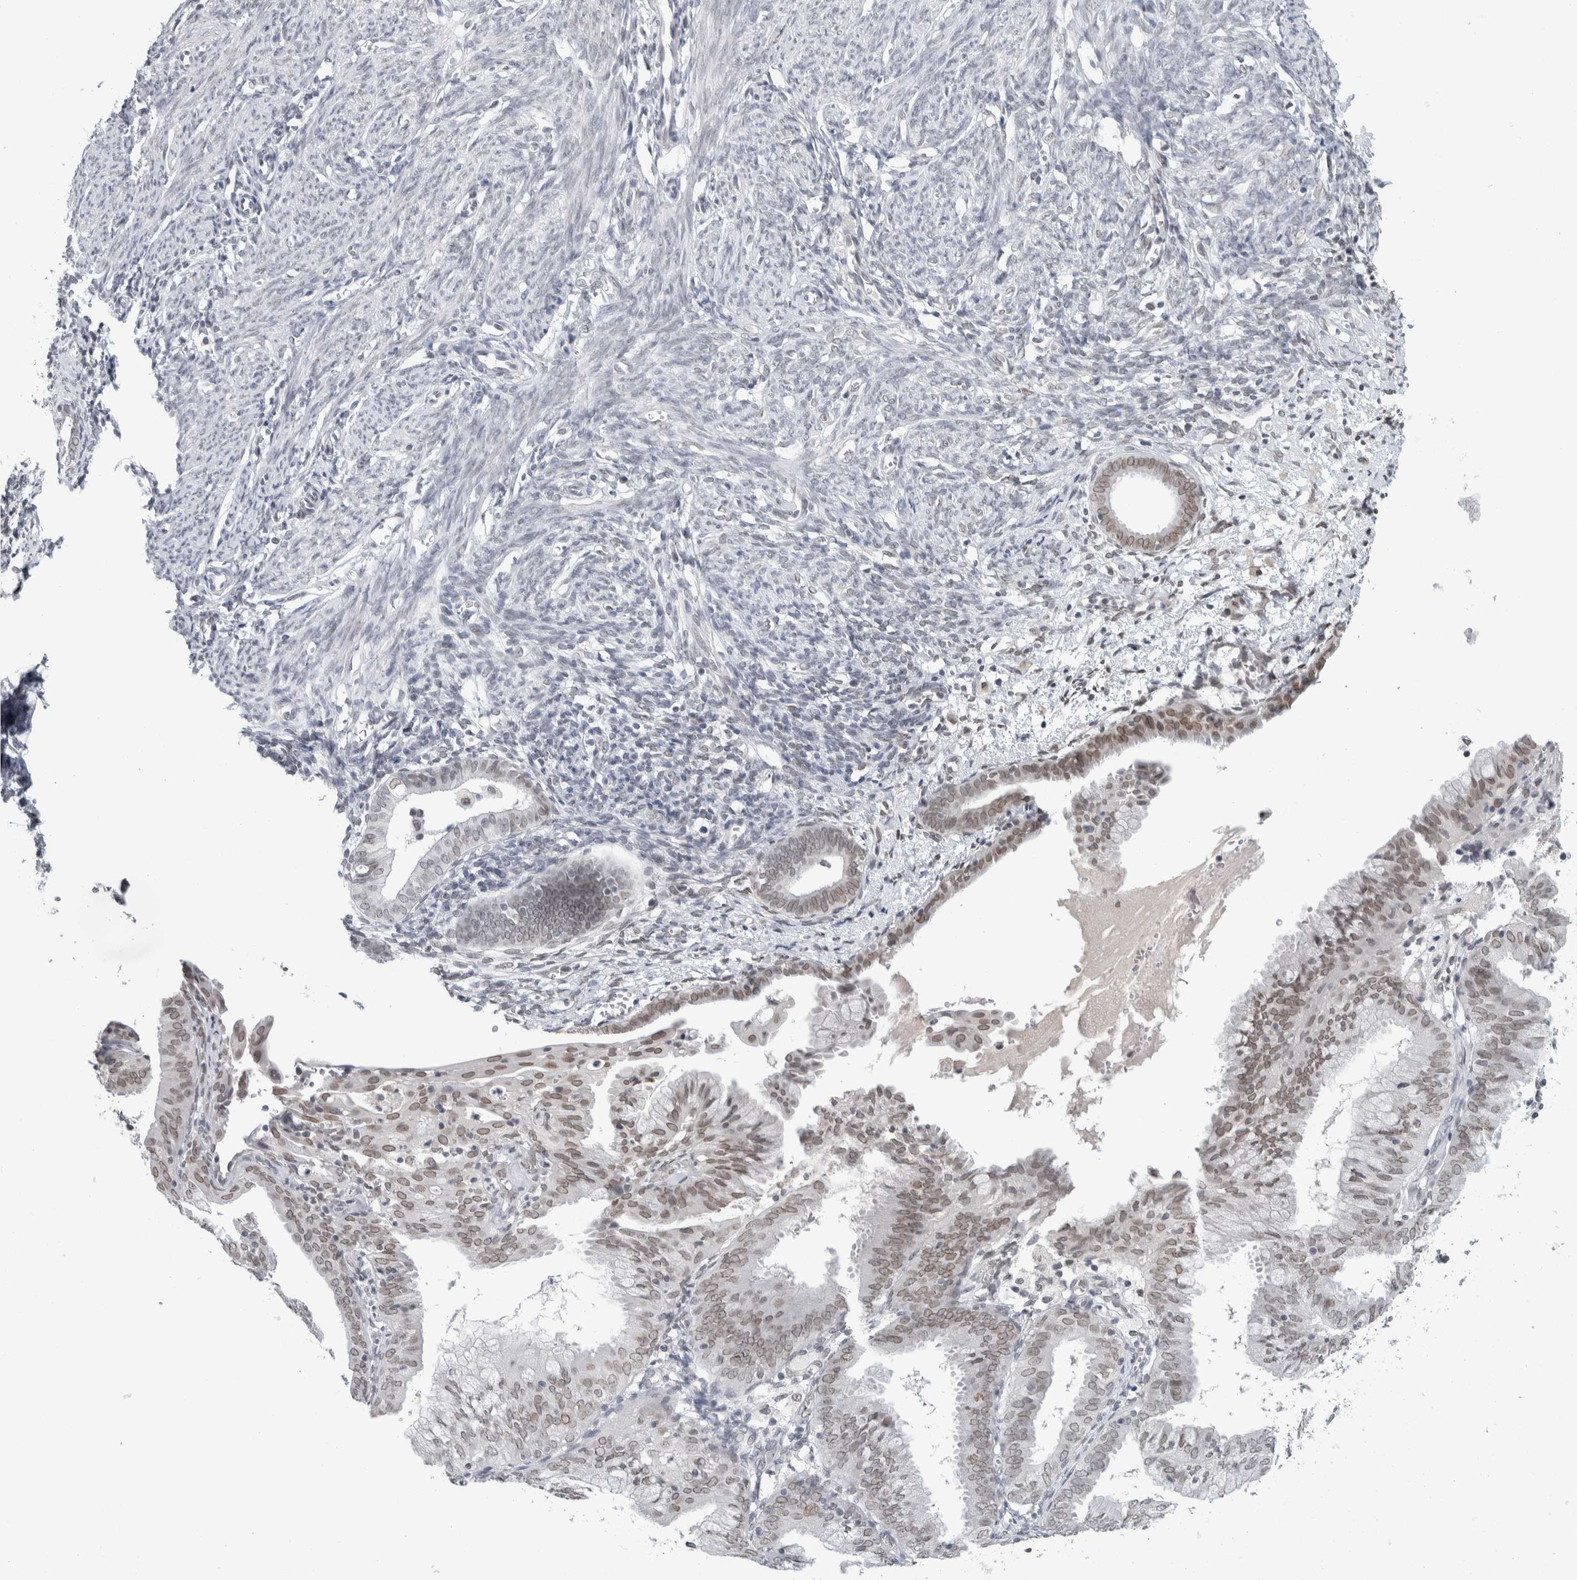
{"staining": {"intensity": "negative", "quantity": "none", "location": "none"}, "tissue": "endometrium", "cell_type": "Cells in endometrial stroma", "image_type": "normal", "snomed": [{"axis": "morphology", "description": "Normal tissue, NOS"}, {"axis": "morphology", "description": "Adenocarcinoma, NOS"}, {"axis": "topography", "description": "Endometrium"}], "caption": "A histopathology image of endometrium stained for a protein exhibits no brown staining in cells in endometrial stroma.", "gene": "ZNF770", "patient": {"sex": "female", "age": 57}}